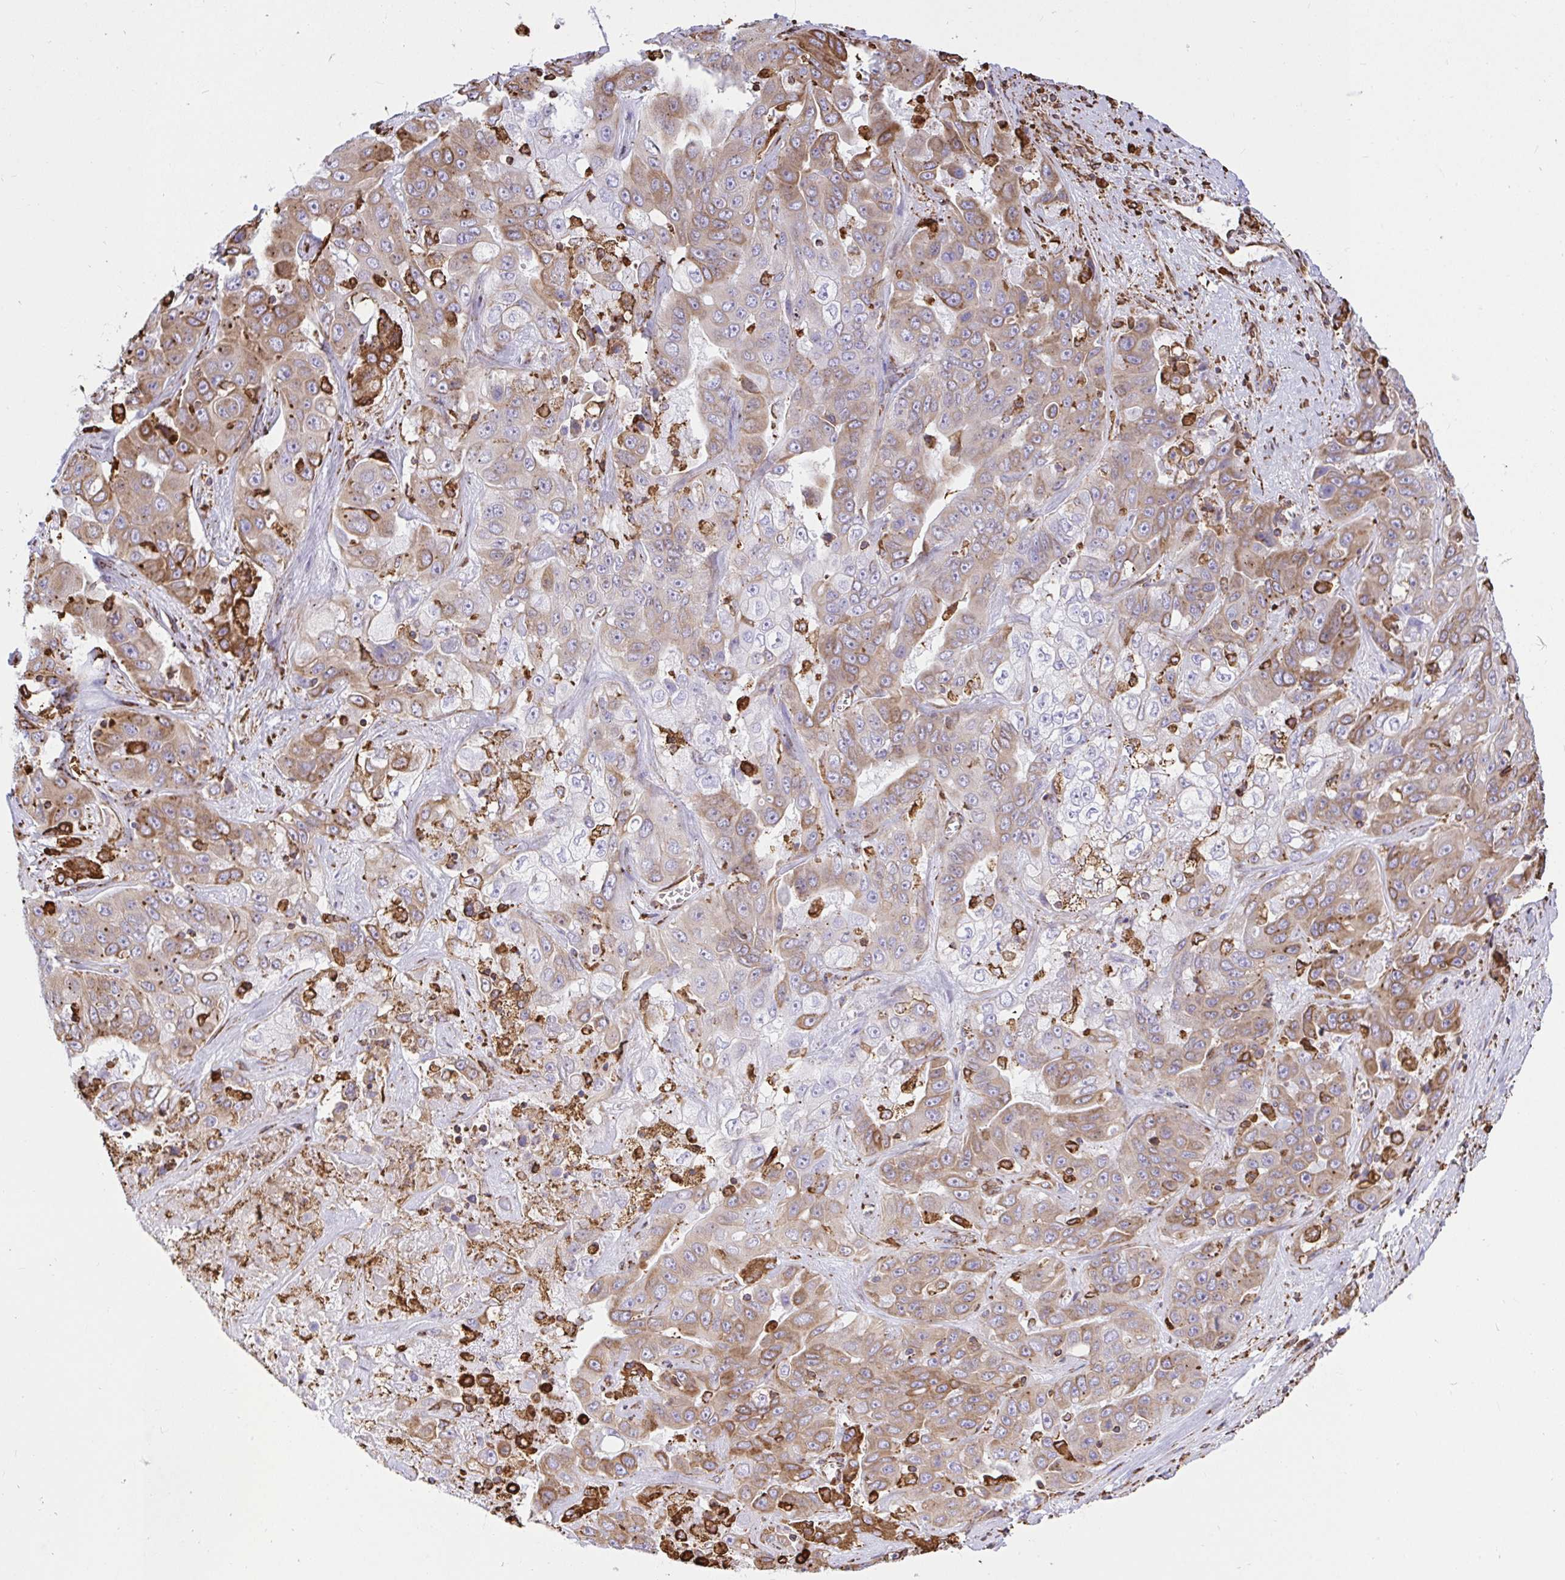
{"staining": {"intensity": "moderate", "quantity": "25%-75%", "location": "cytoplasmic/membranous"}, "tissue": "liver cancer", "cell_type": "Tumor cells", "image_type": "cancer", "snomed": [{"axis": "morphology", "description": "Cholangiocarcinoma"}, {"axis": "topography", "description": "Liver"}], "caption": "IHC micrograph of neoplastic tissue: human liver cancer (cholangiocarcinoma) stained using immunohistochemistry (IHC) demonstrates medium levels of moderate protein expression localized specifically in the cytoplasmic/membranous of tumor cells, appearing as a cytoplasmic/membranous brown color.", "gene": "CLGN", "patient": {"sex": "female", "age": 52}}